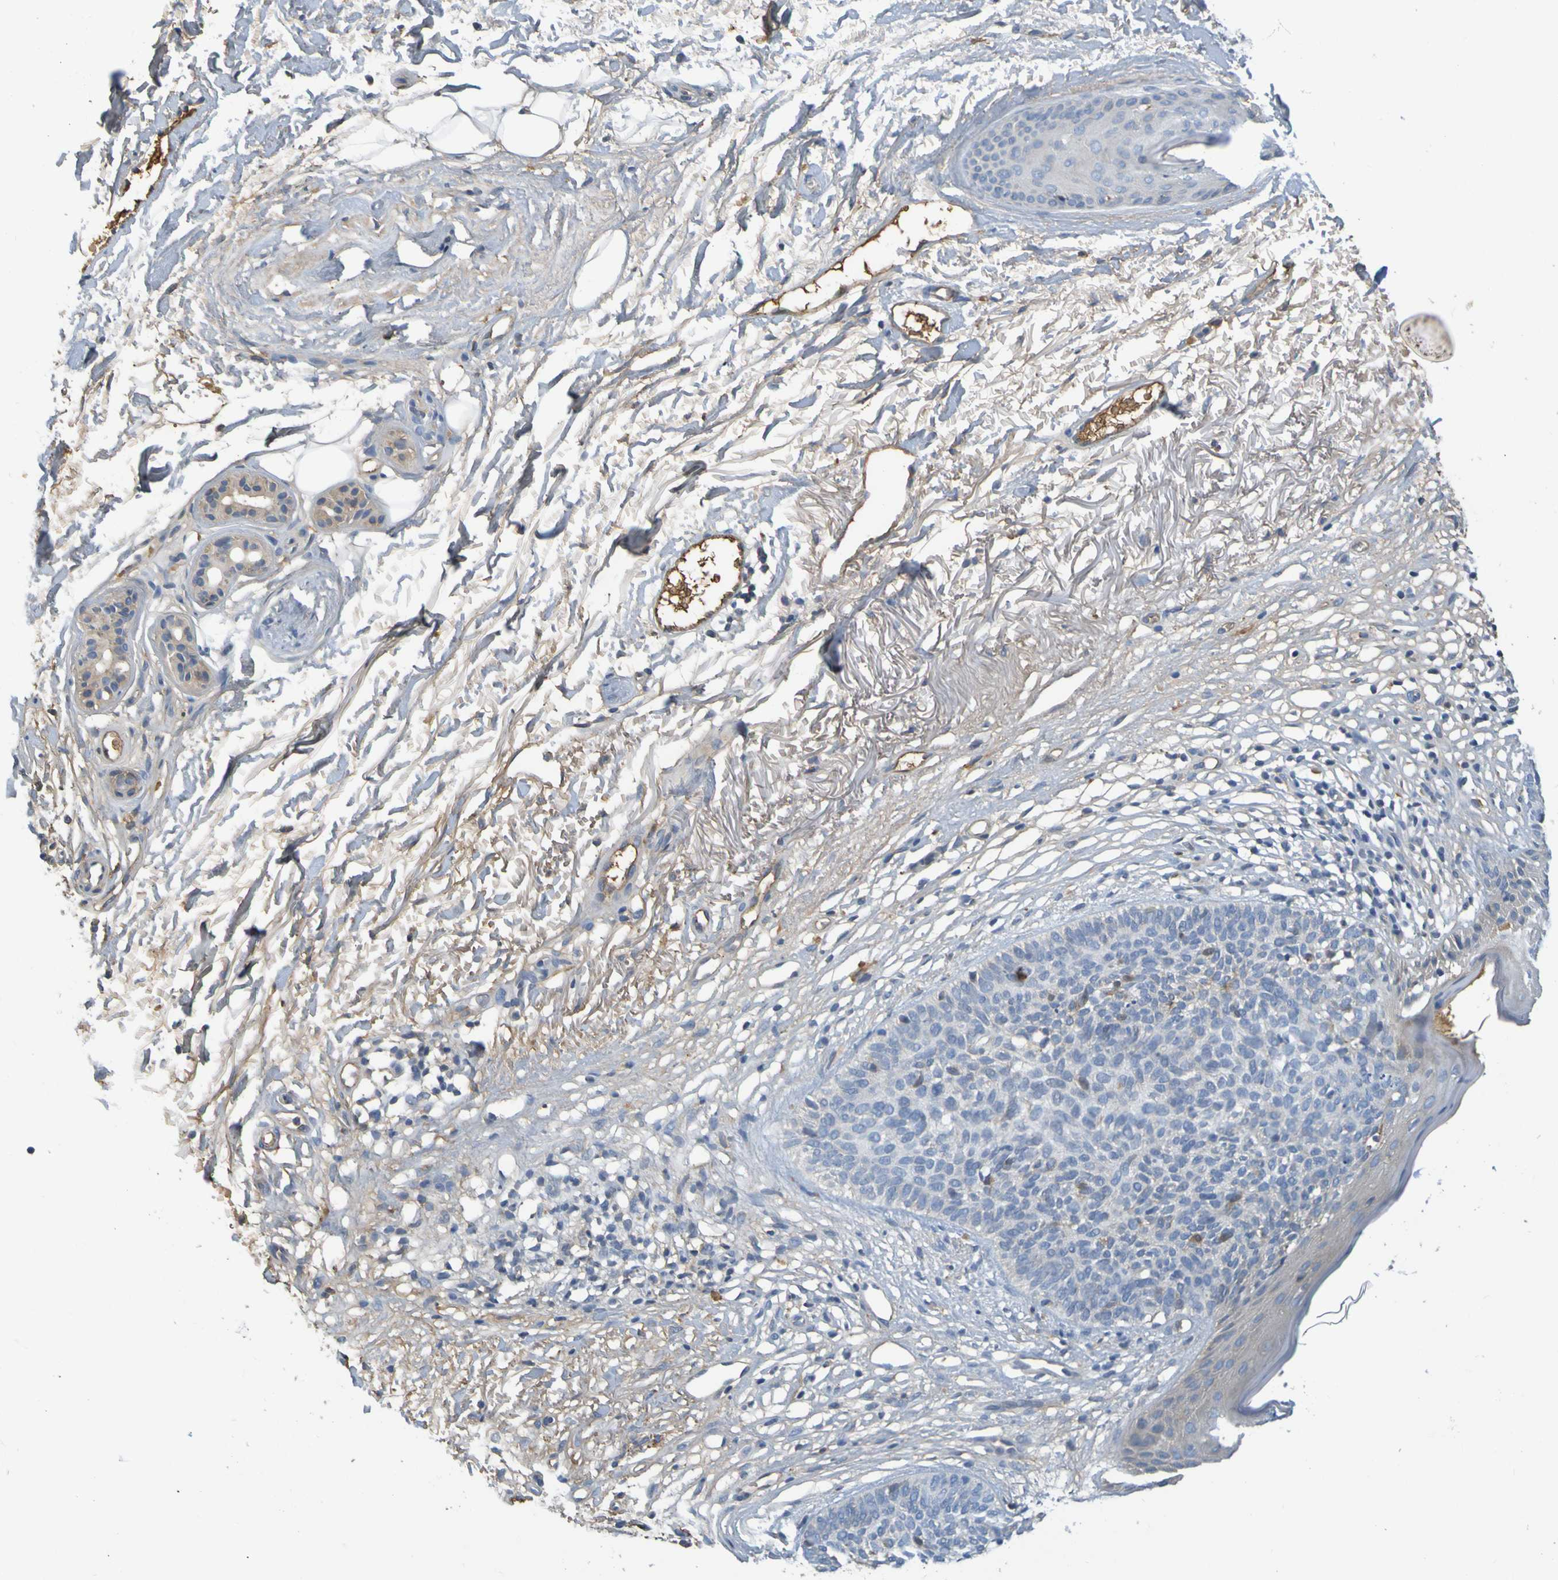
{"staining": {"intensity": "negative", "quantity": "none", "location": "none"}, "tissue": "skin cancer", "cell_type": "Tumor cells", "image_type": "cancer", "snomed": [{"axis": "morphology", "description": "Basal cell carcinoma"}, {"axis": "topography", "description": "Skin"}], "caption": "Tumor cells are negative for protein expression in human skin cancer.", "gene": "C1QA", "patient": {"sex": "female", "age": 70}}